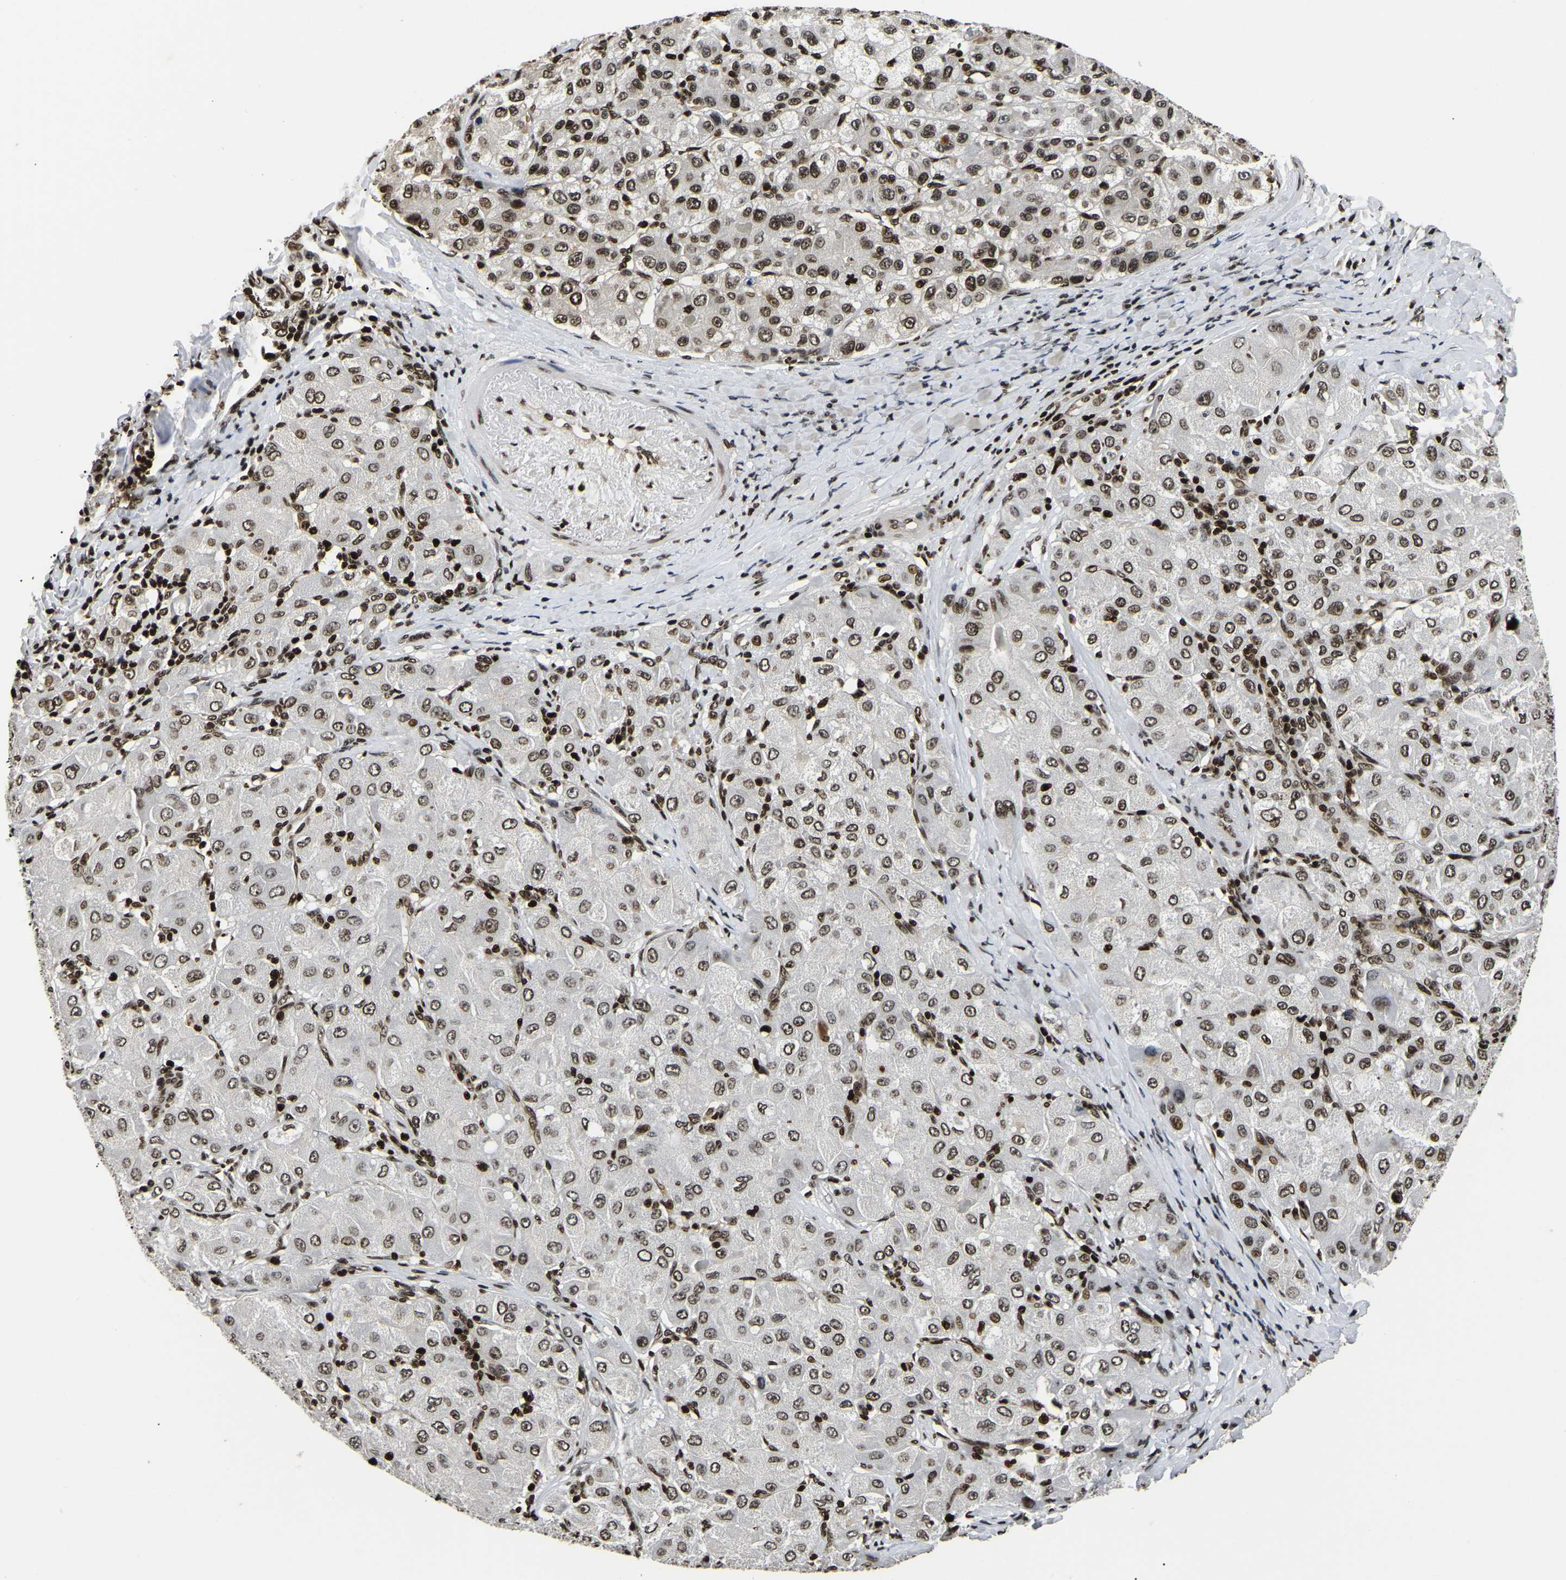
{"staining": {"intensity": "moderate", "quantity": ">75%", "location": "nuclear"}, "tissue": "liver cancer", "cell_type": "Tumor cells", "image_type": "cancer", "snomed": [{"axis": "morphology", "description": "Carcinoma, Hepatocellular, NOS"}, {"axis": "topography", "description": "Liver"}], "caption": "Moderate nuclear staining for a protein is seen in approximately >75% of tumor cells of liver cancer (hepatocellular carcinoma) using immunohistochemistry.", "gene": "LRRC61", "patient": {"sex": "male", "age": 80}}